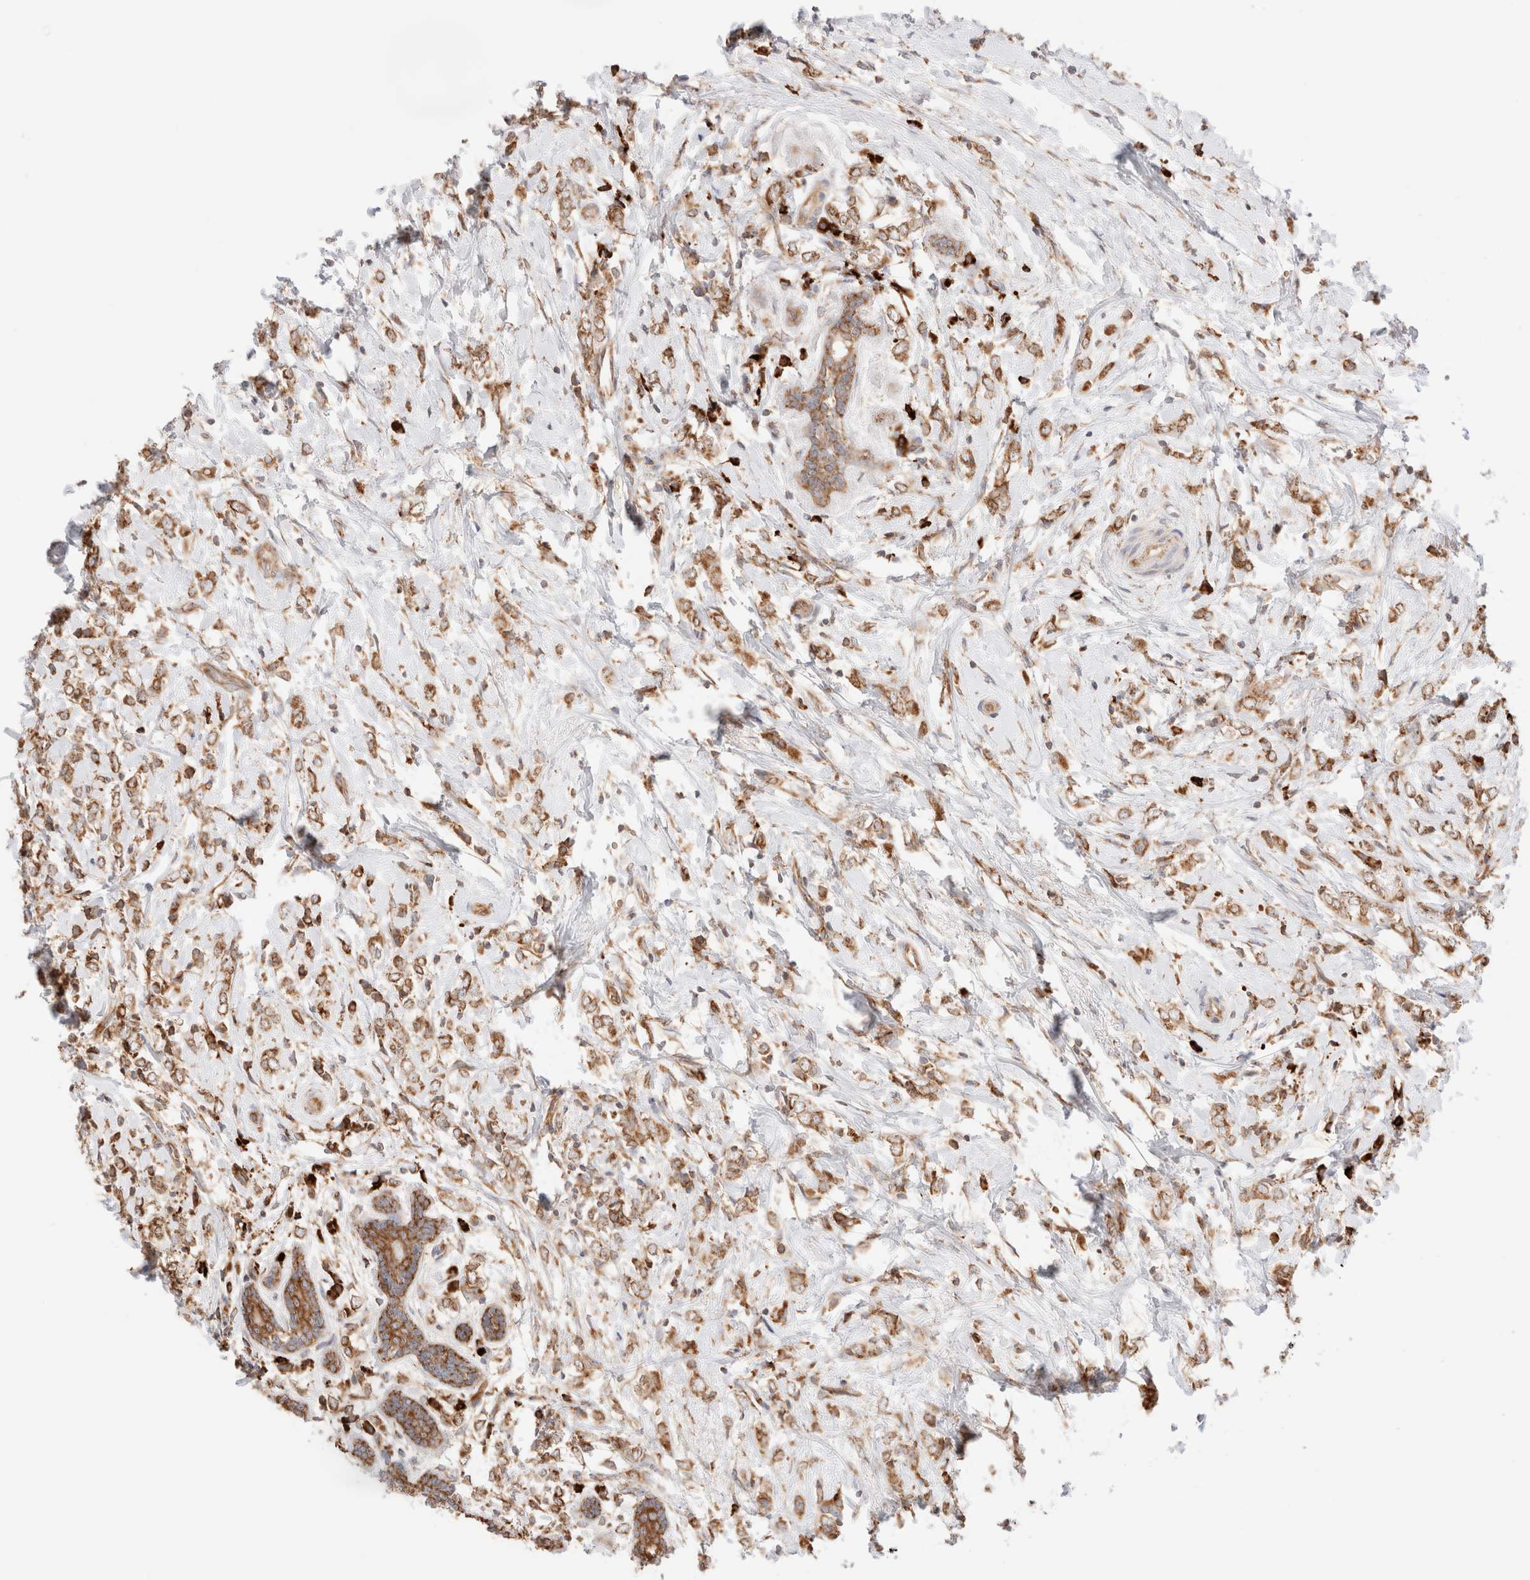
{"staining": {"intensity": "moderate", "quantity": ">75%", "location": "cytoplasmic/membranous"}, "tissue": "breast cancer", "cell_type": "Tumor cells", "image_type": "cancer", "snomed": [{"axis": "morphology", "description": "Normal tissue, NOS"}, {"axis": "morphology", "description": "Lobular carcinoma"}, {"axis": "topography", "description": "Breast"}], "caption": "IHC photomicrograph of human breast lobular carcinoma stained for a protein (brown), which shows medium levels of moderate cytoplasmic/membranous expression in approximately >75% of tumor cells.", "gene": "UTS2B", "patient": {"sex": "female", "age": 47}}